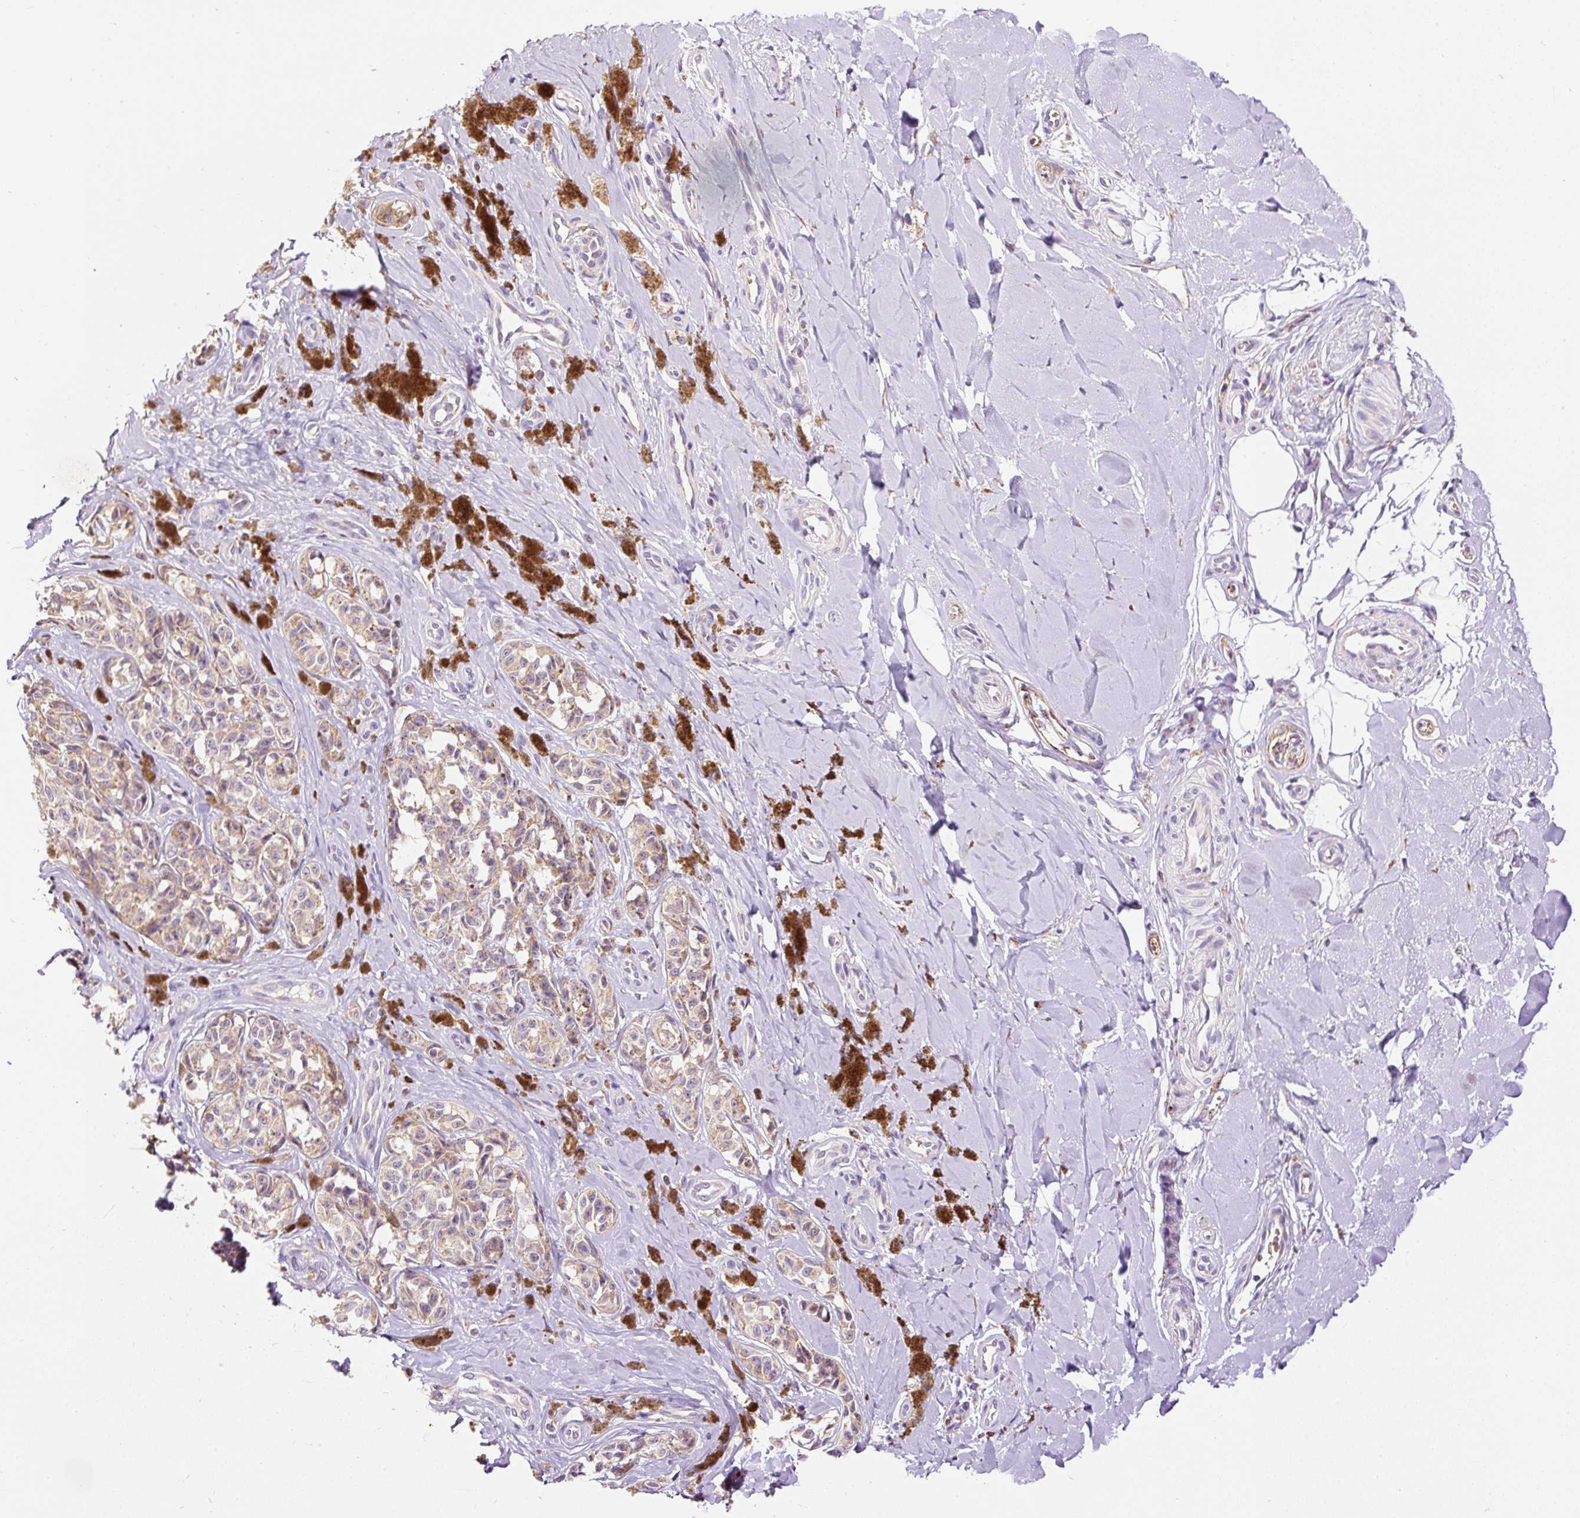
{"staining": {"intensity": "weak", "quantity": ">75%", "location": "cytoplasmic/membranous"}, "tissue": "melanoma", "cell_type": "Tumor cells", "image_type": "cancer", "snomed": [{"axis": "morphology", "description": "Malignant melanoma, NOS"}, {"axis": "topography", "description": "Skin"}], "caption": "Immunohistochemistry (DAB) staining of human melanoma displays weak cytoplasmic/membranous protein staining in approximately >75% of tumor cells.", "gene": "PRRC2A", "patient": {"sex": "female", "age": 65}}